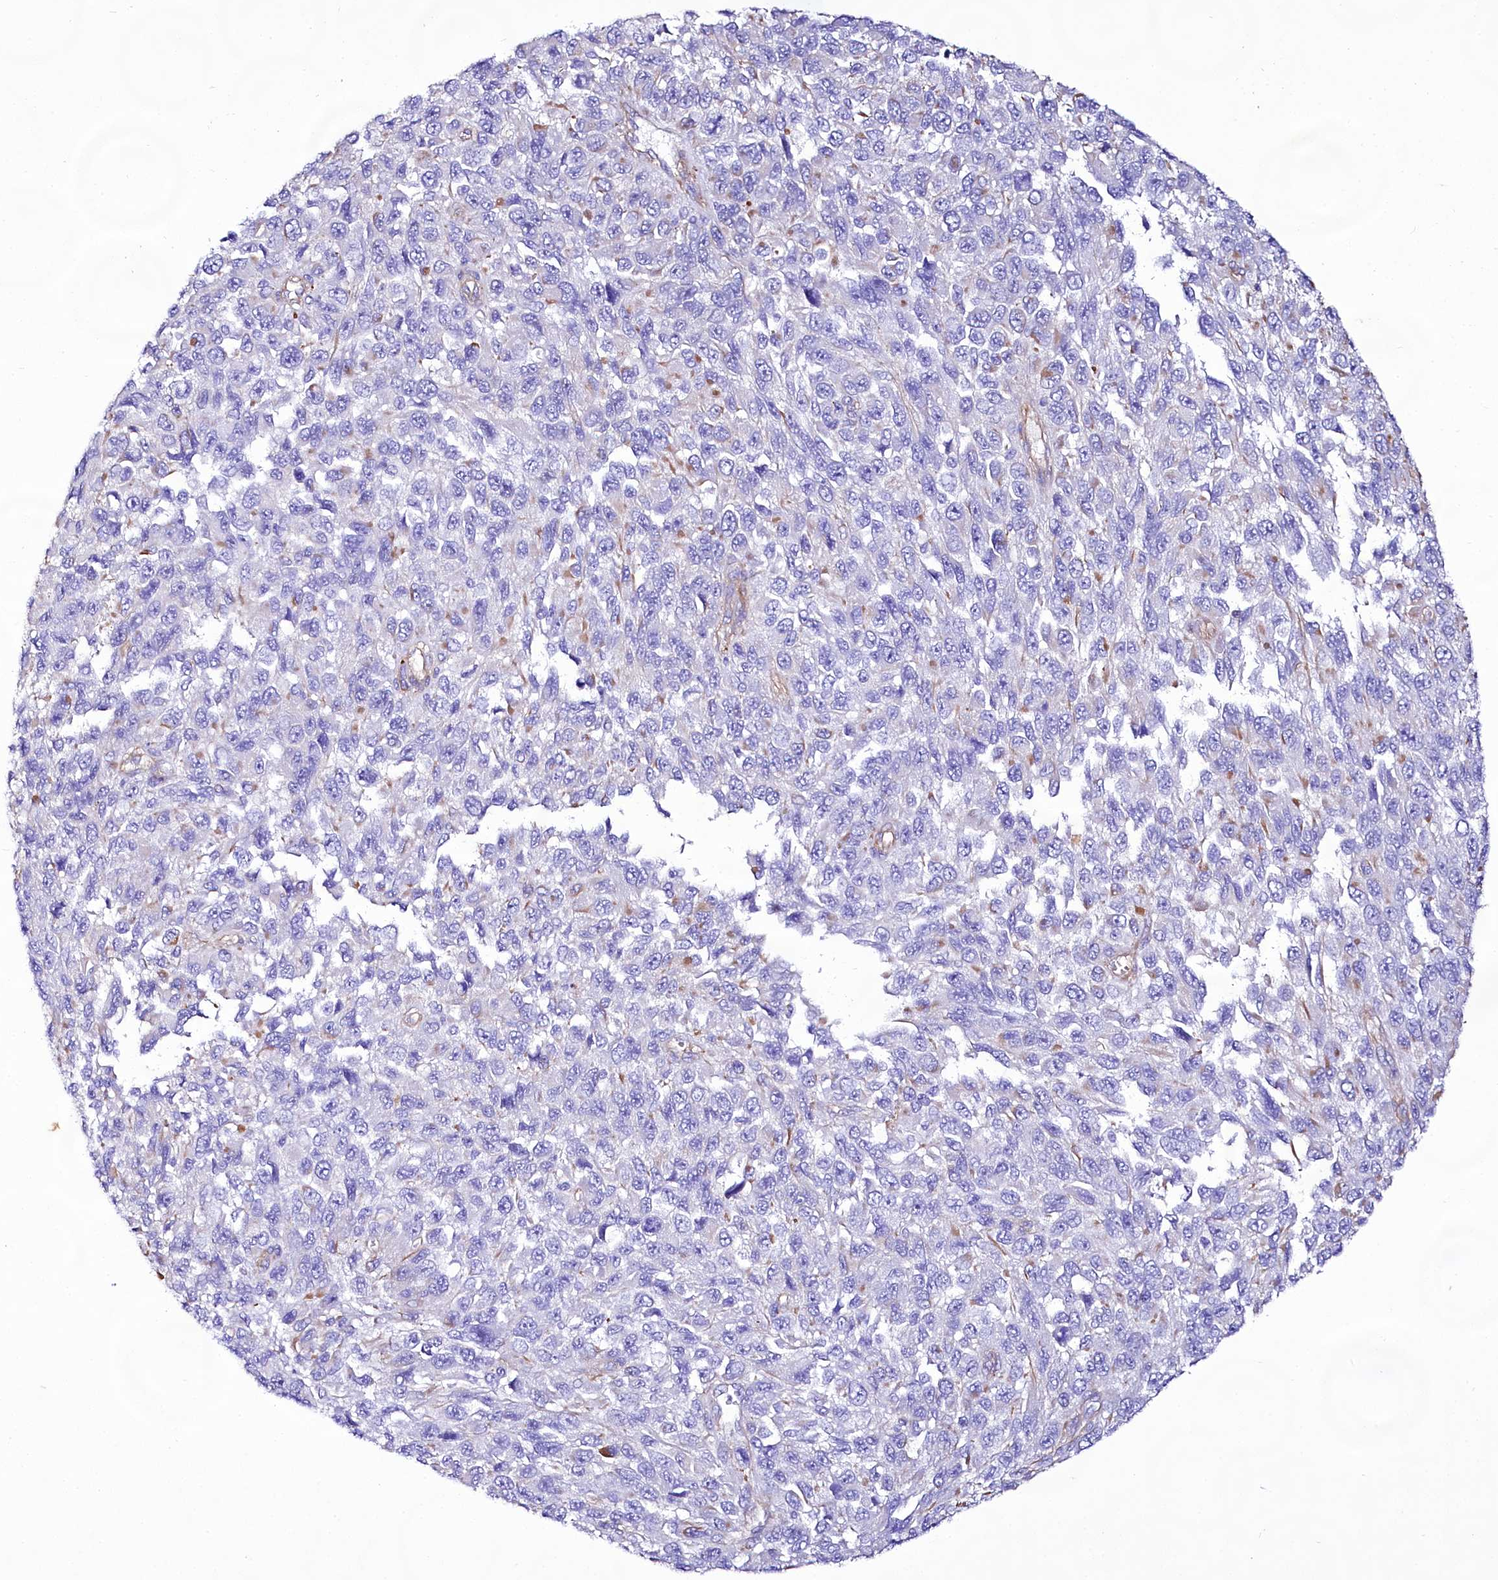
{"staining": {"intensity": "negative", "quantity": "none", "location": "none"}, "tissue": "melanoma", "cell_type": "Tumor cells", "image_type": "cancer", "snomed": [{"axis": "morphology", "description": "Normal tissue, NOS"}, {"axis": "morphology", "description": "Malignant melanoma, NOS"}, {"axis": "topography", "description": "Skin"}], "caption": "A high-resolution histopathology image shows immunohistochemistry staining of malignant melanoma, which exhibits no significant positivity in tumor cells.", "gene": "CD99", "patient": {"sex": "female", "age": 96}}